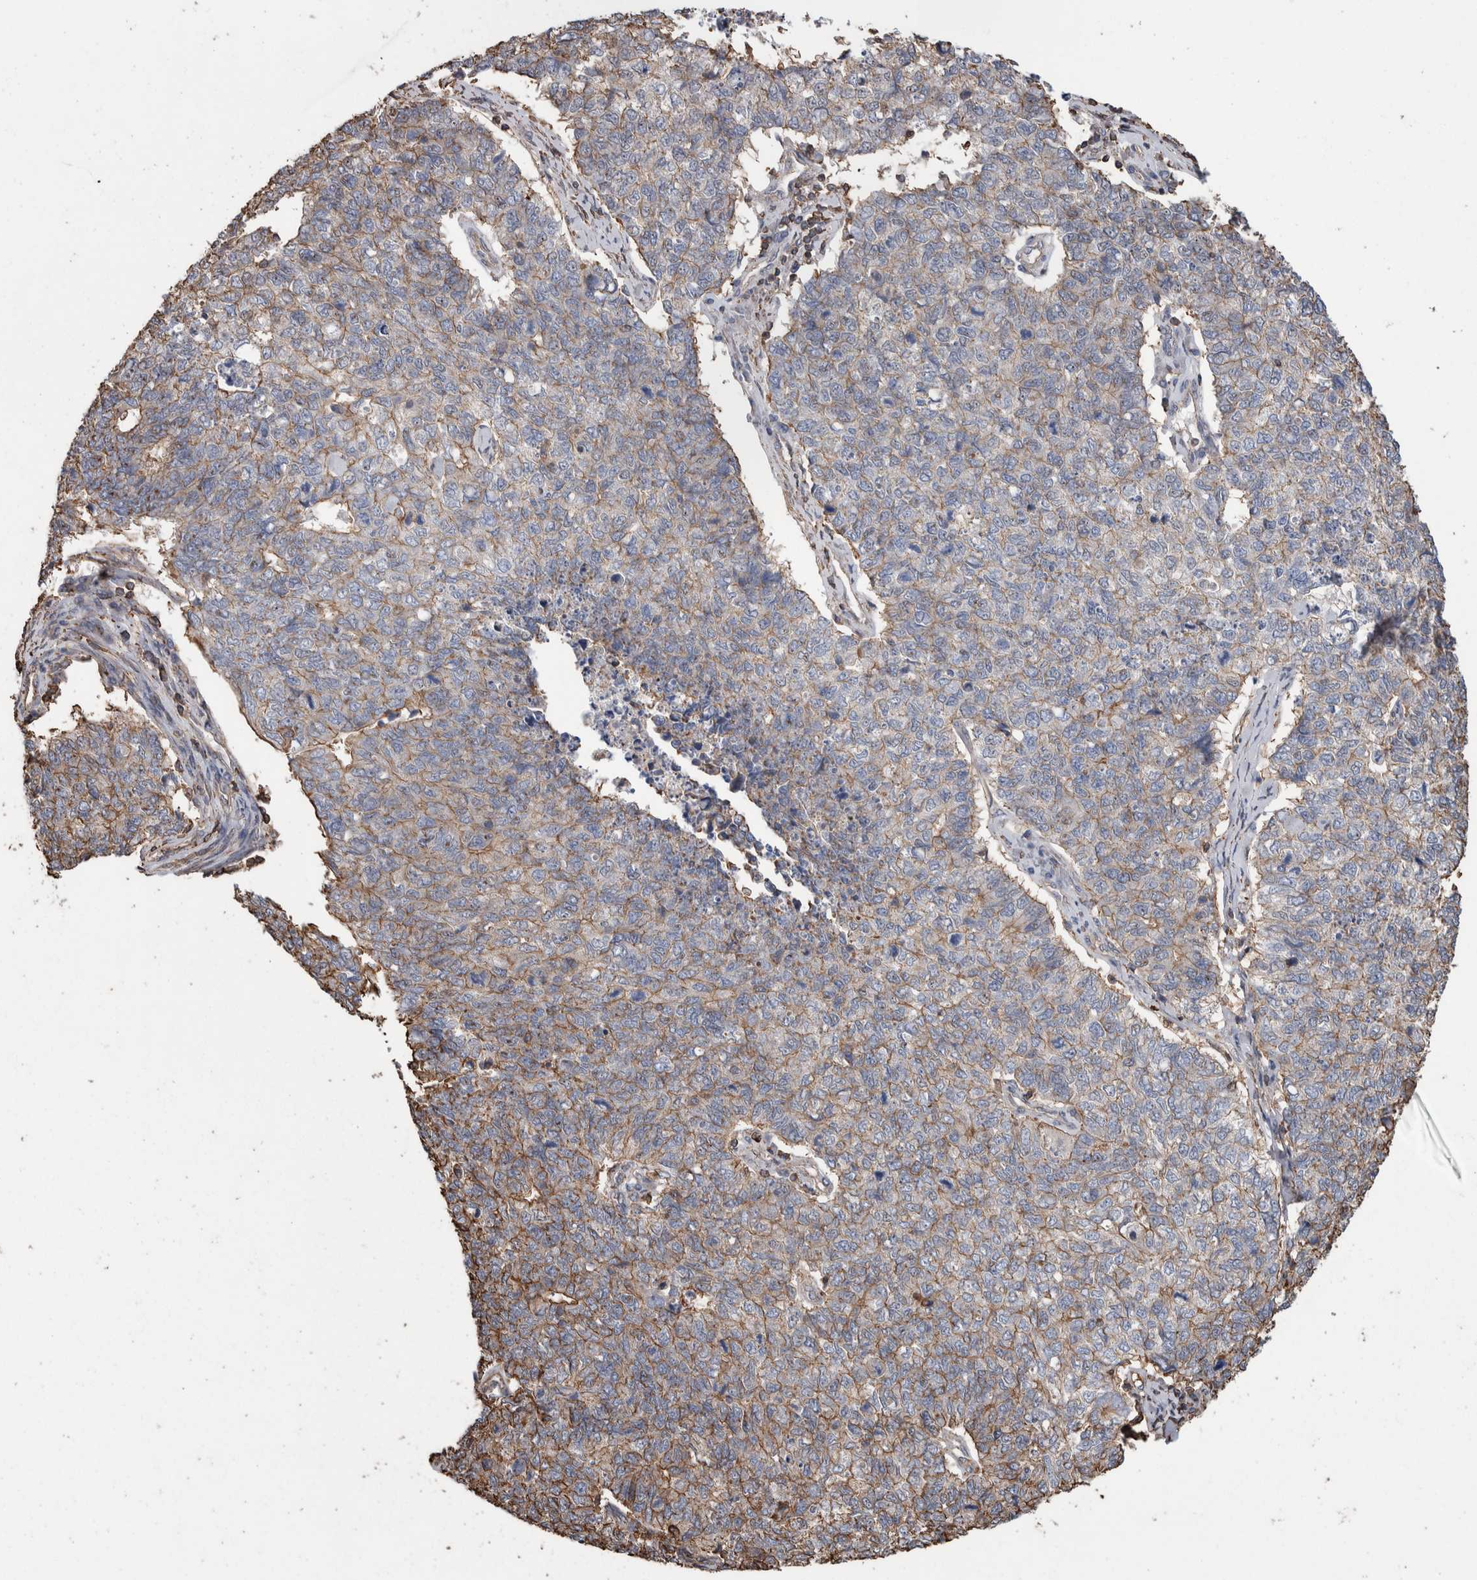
{"staining": {"intensity": "weak", "quantity": ">75%", "location": "cytoplasmic/membranous"}, "tissue": "cervical cancer", "cell_type": "Tumor cells", "image_type": "cancer", "snomed": [{"axis": "morphology", "description": "Squamous cell carcinoma, NOS"}, {"axis": "topography", "description": "Cervix"}], "caption": "Cervical cancer was stained to show a protein in brown. There is low levels of weak cytoplasmic/membranous positivity in about >75% of tumor cells.", "gene": "ENPP2", "patient": {"sex": "female", "age": 63}}